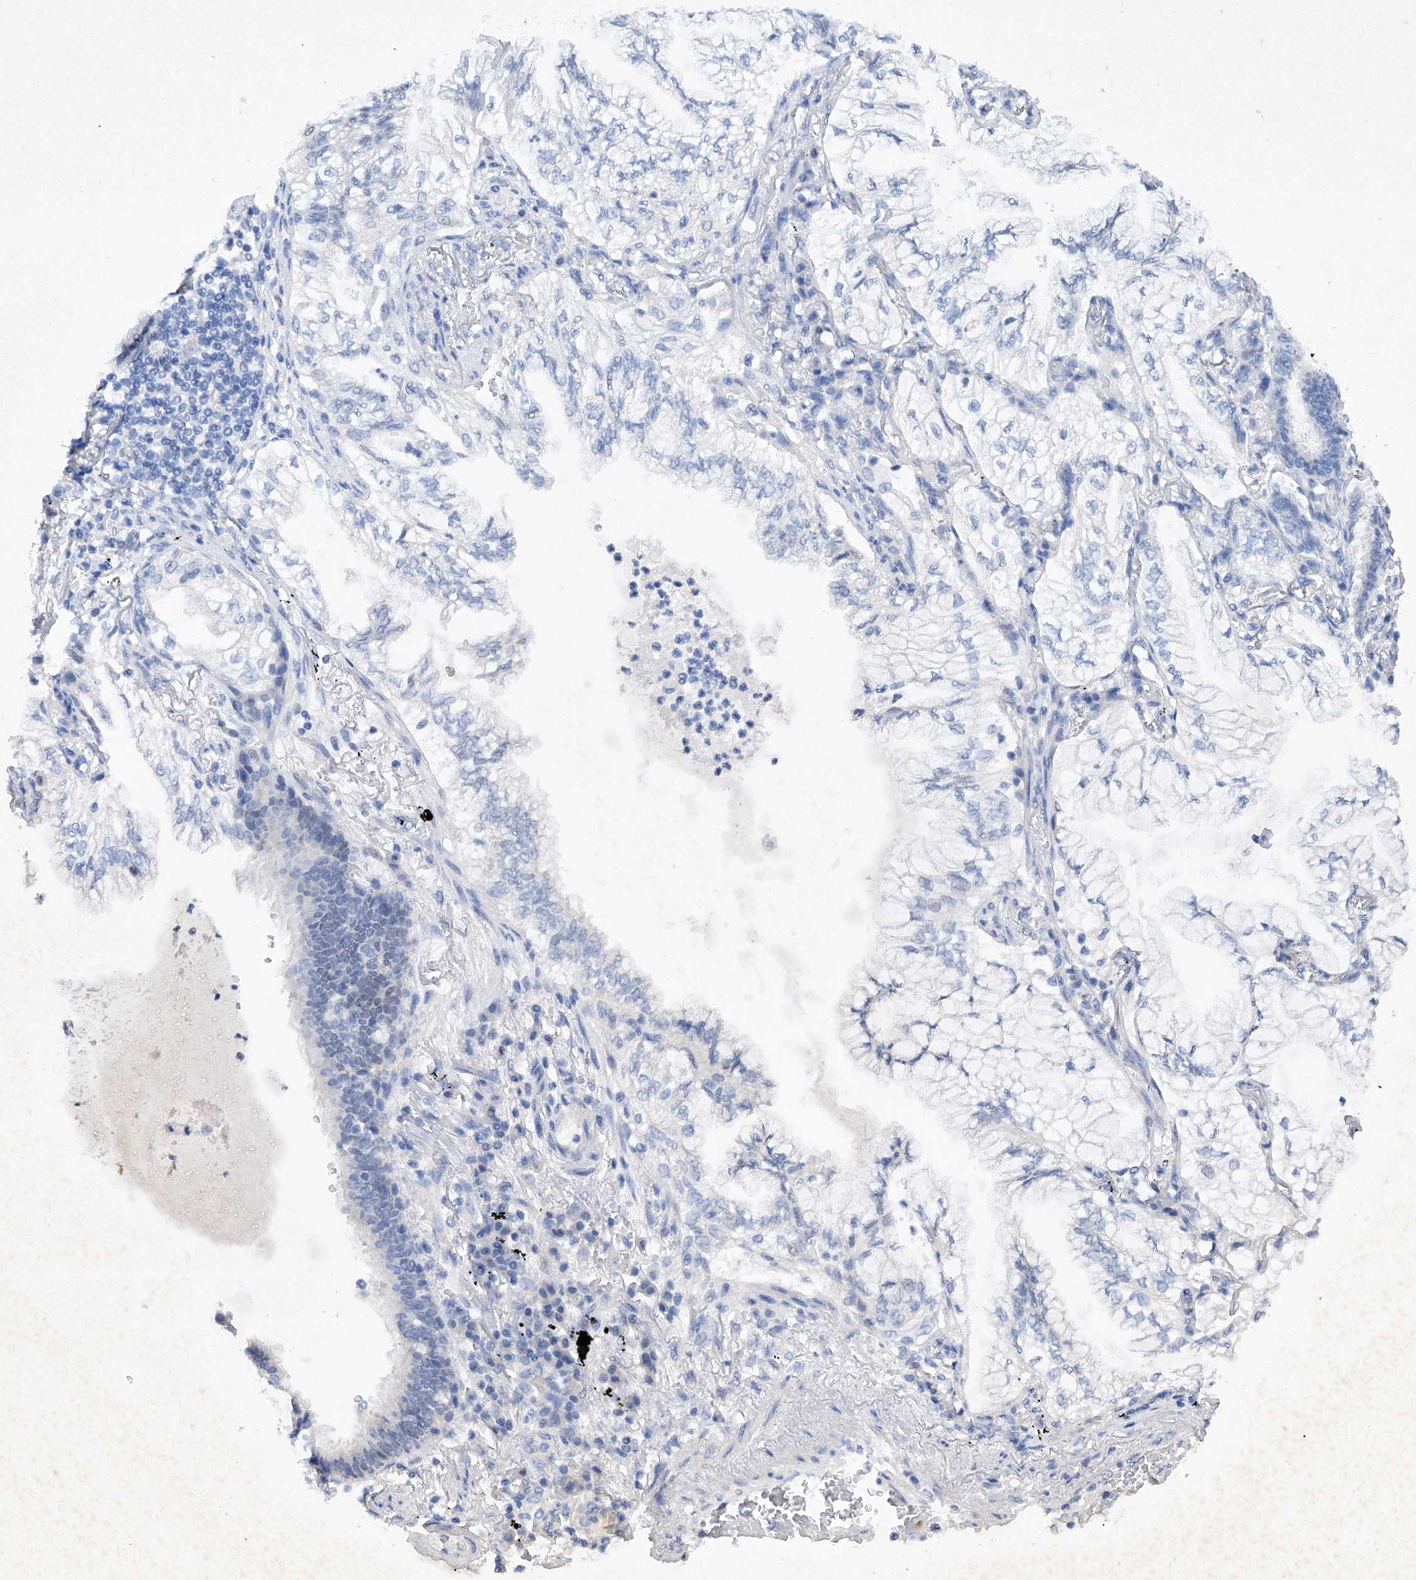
{"staining": {"intensity": "negative", "quantity": "none", "location": "none"}, "tissue": "lung cancer", "cell_type": "Tumor cells", "image_type": "cancer", "snomed": [{"axis": "morphology", "description": "Adenocarcinoma, NOS"}, {"axis": "topography", "description": "Lung"}], "caption": "Tumor cells are negative for brown protein staining in lung cancer (adenocarcinoma).", "gene": "BARX2", "patient": {"sex": "female", "age": 70}}